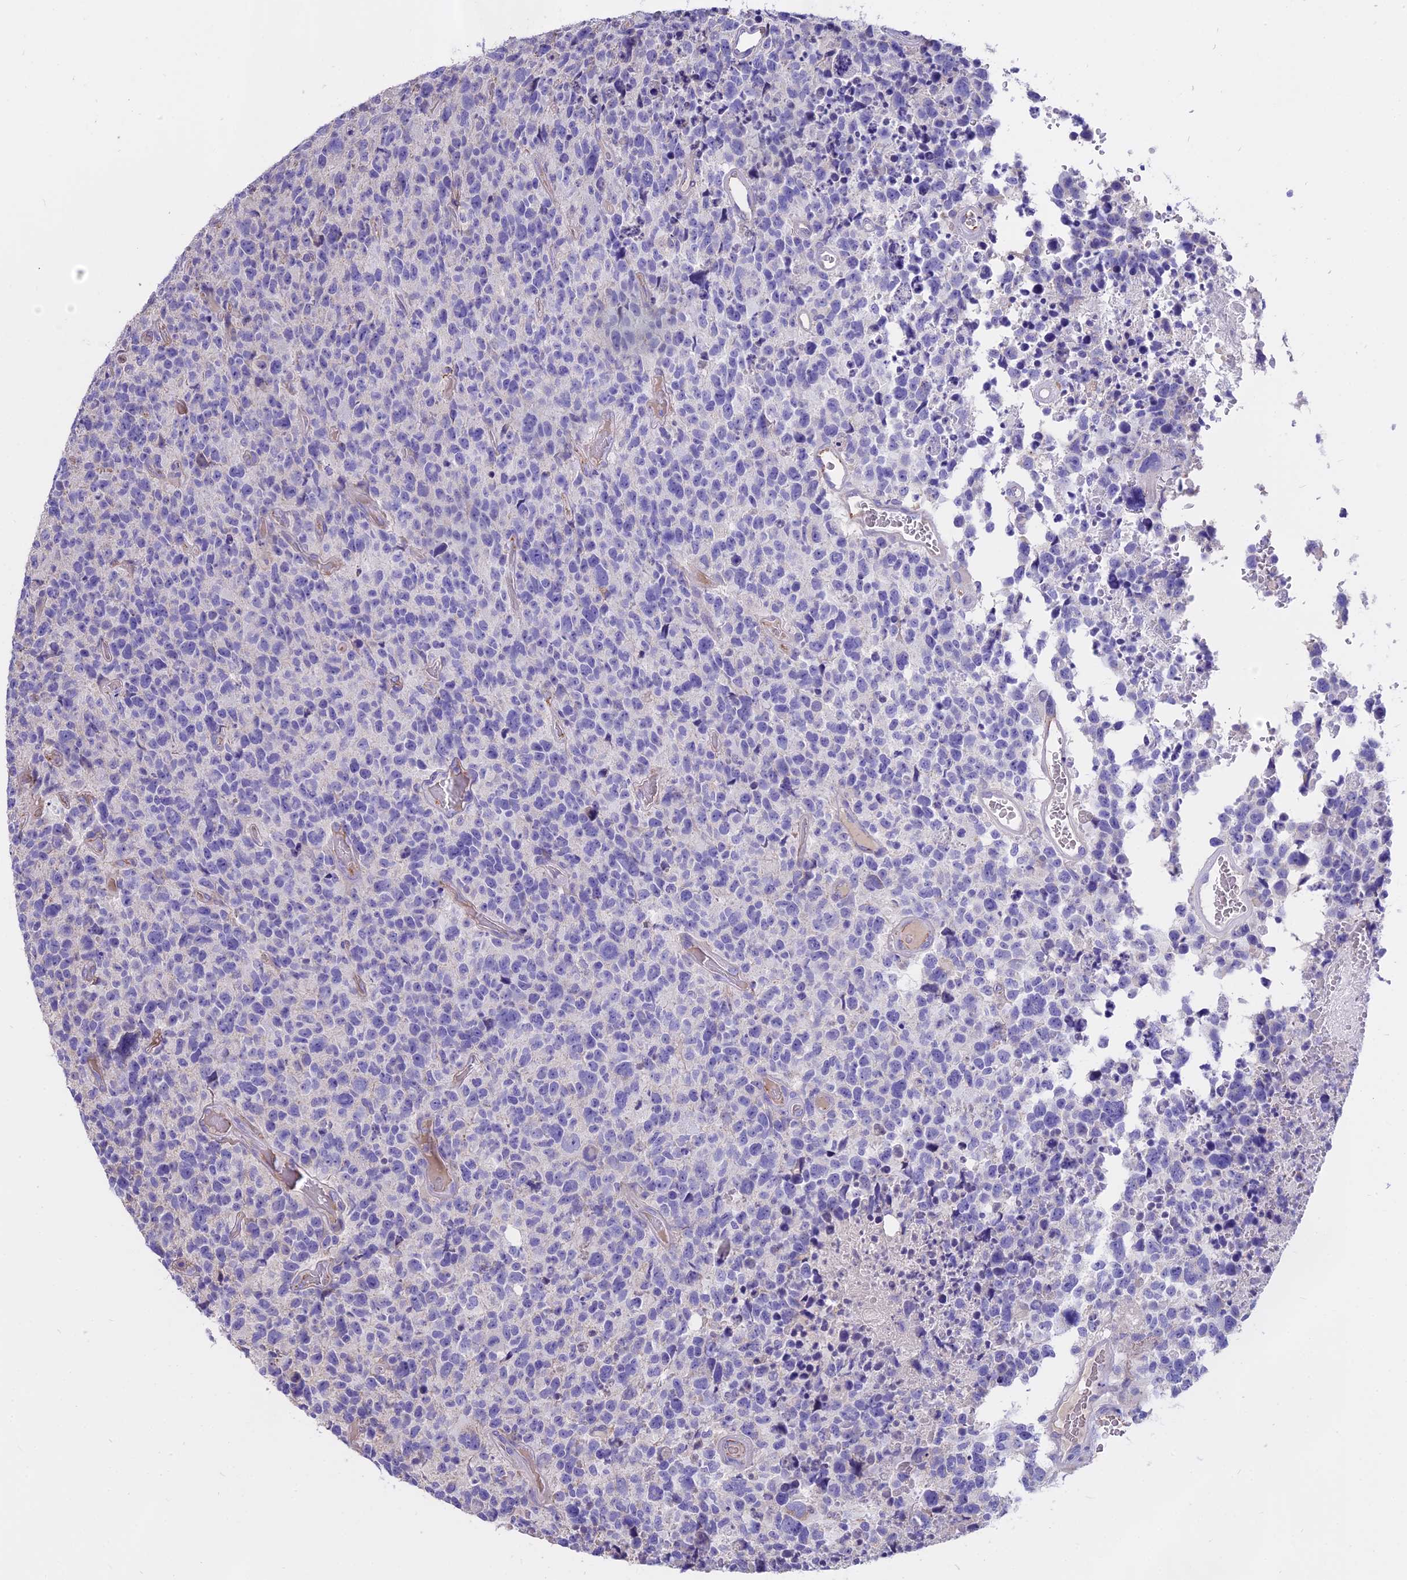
{"staining": {"intensity": "negative", "quantity": "none", "location": "none"}, "tissue": "glioma", "cell_type": "Tumor cells", "image_type": "cancer", "snomed": [{"axis": "morphology", "description": "Glioma, malignant, High grade"}, {"axis": "topography", "description": "Brain"}], "caption": "This is an immunohistochemistry (IHC) photomicrograph of malignant high-grade glioma. There is no positivity in tumor cells.", "gene": "WFDC2", "patient": {"sex": "male", "age": 69}}